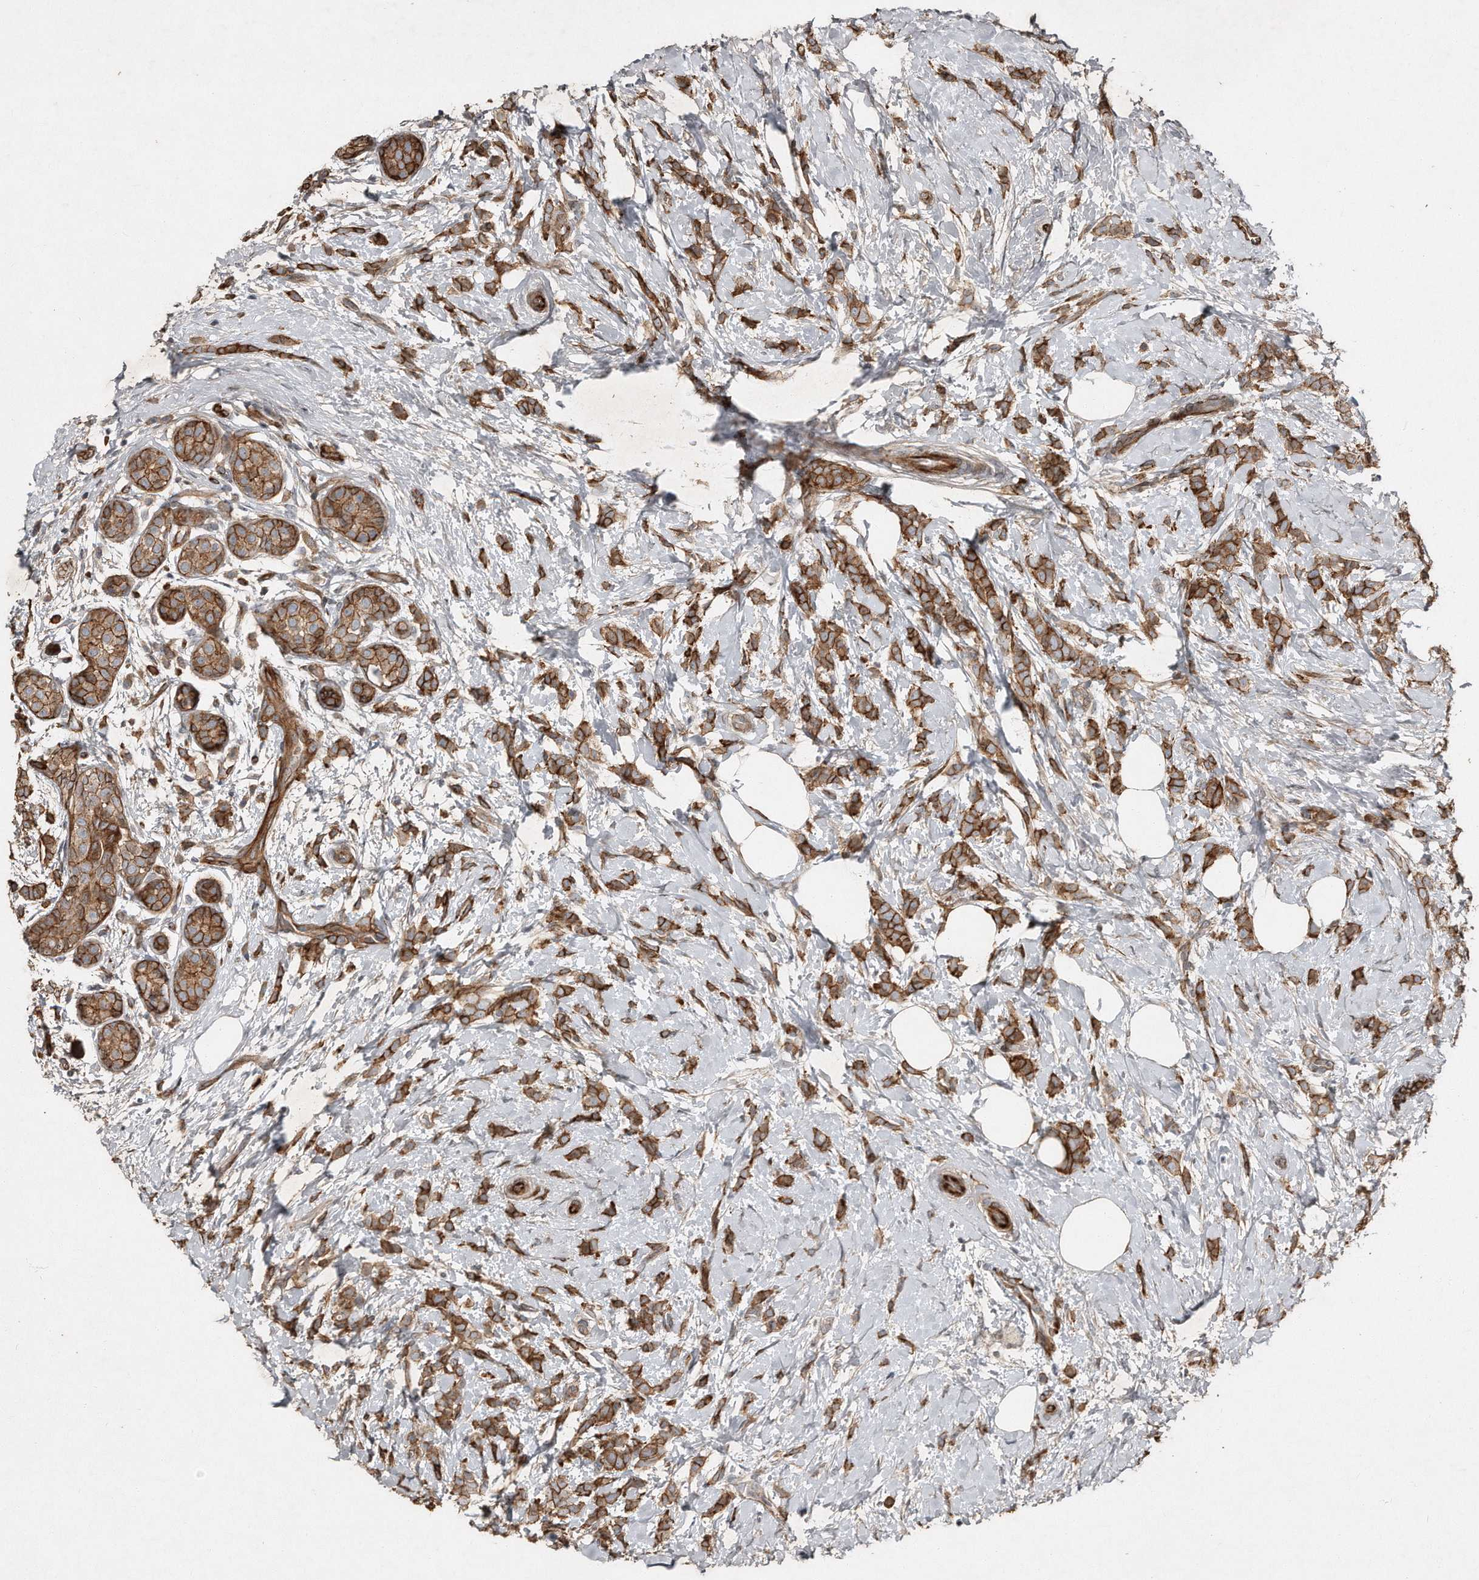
{"staining": {"intensity": "strong", "quantity": ">75%", "location": "cytoplasmic/membranous"}, "tissue": "breast cancer", "cell_type": "Tumor cells", "image_type": "cancer", "snomed": [{"axis": "morphology", "description": "Lobular carcinoma, in situ"}, {"axis": "morphology", "description": "Lobular carcinoma"}, {"axis": "topography", "description": "Breast"}], "caption": "Protein expression analysis of breast lobular carcinoma demonstrates strong cytoplasmic/membranous positivity in approximately >75% of tumor cells.", "gene": "SNAP47", "patient": {"sex": "female", "age": 41}}